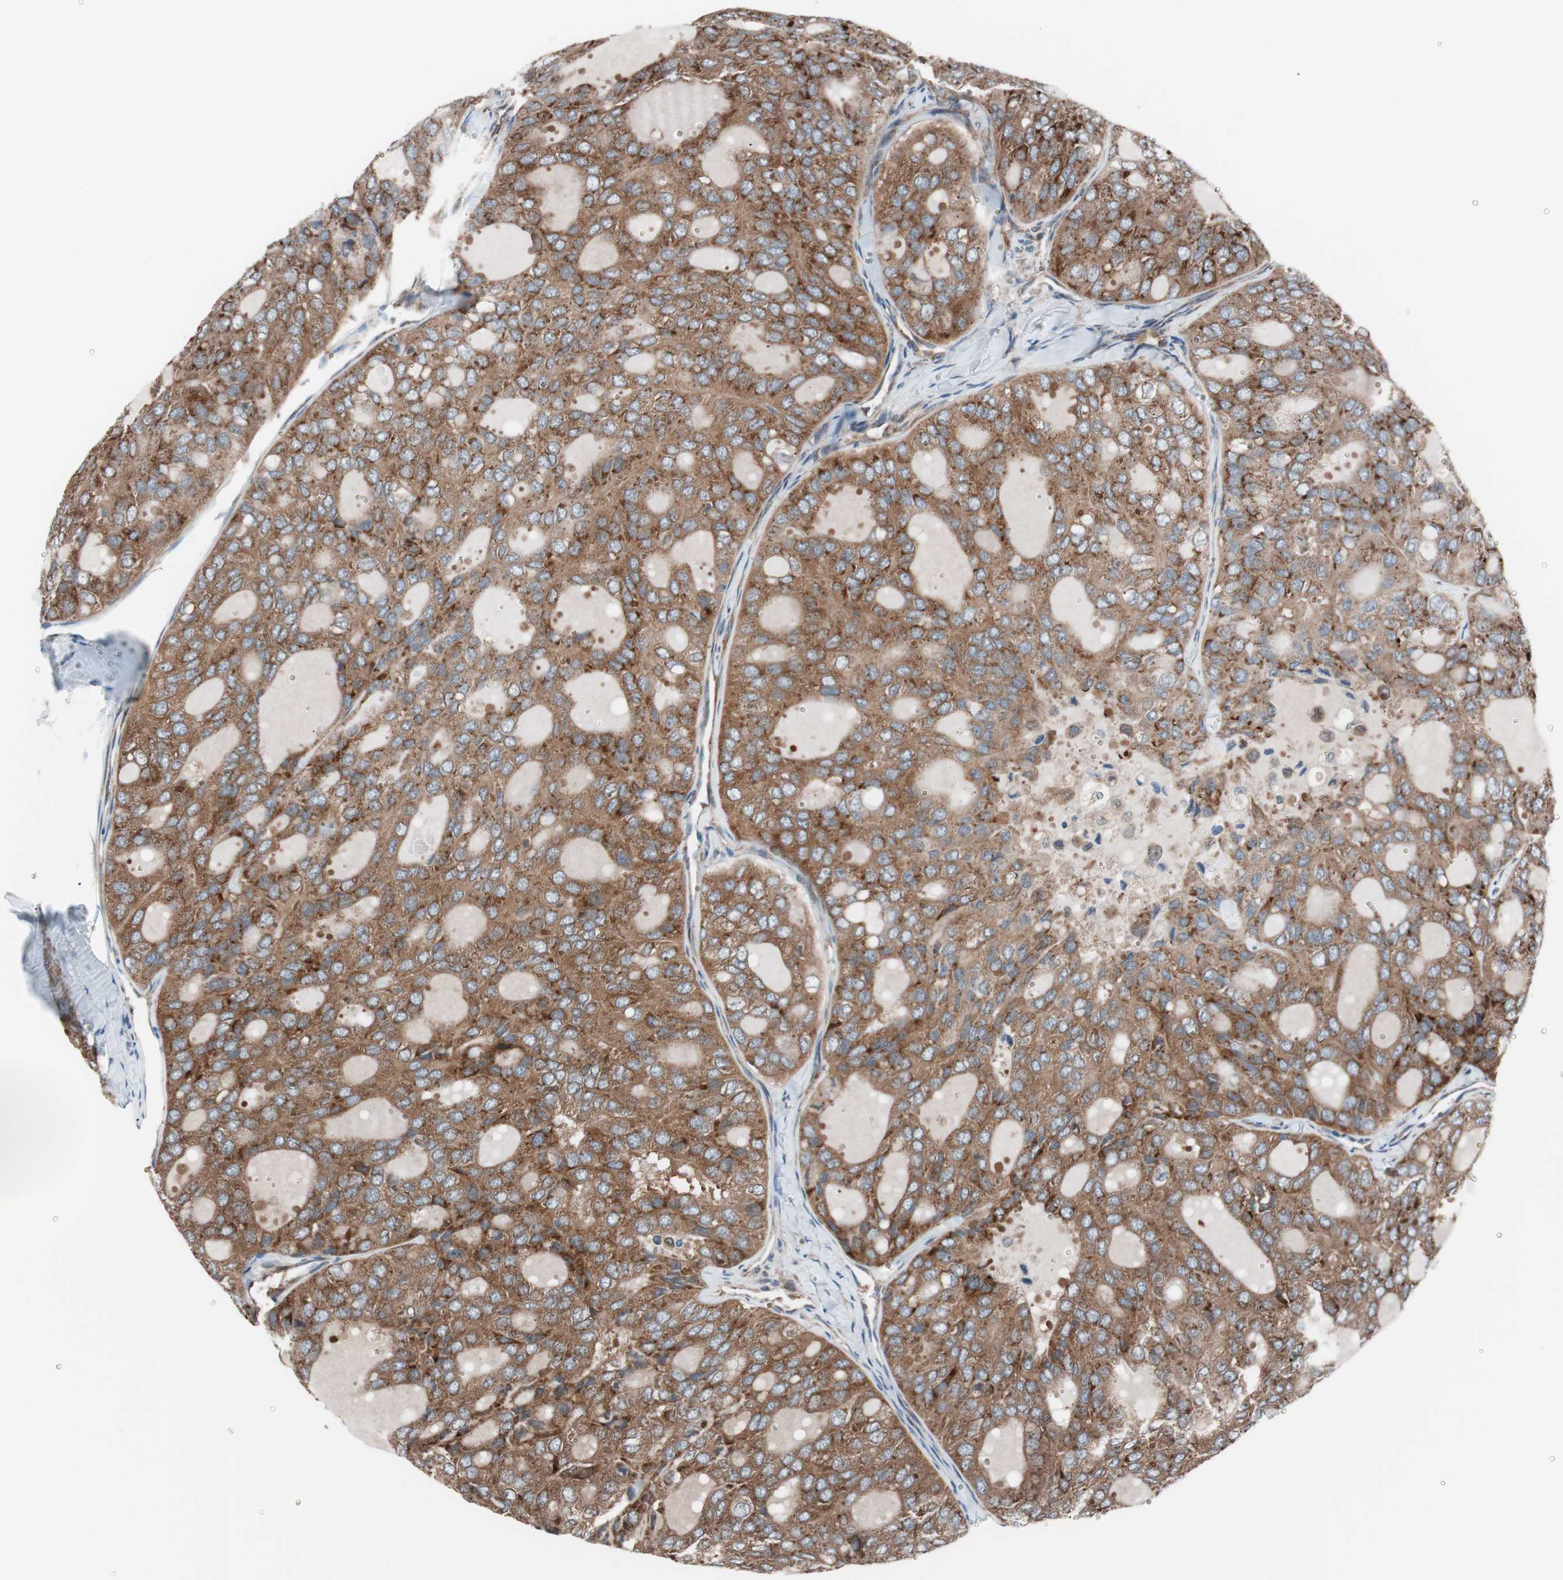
{"staining": {"intensity": "moderate", "quantity": ">75%", "location": "cytoplasmic/membranous"}, "tissue": "thyroid cancer", "cell_type": "Tumor cells", "image_type": "cancer", "snomed": [{"axis": "morphology", "description": "Follicular adenoma carcinoma, NOS"}, {"axis": "topography", "description": "Thyroid gland"}], "caption": "Thyroid cancer tissue reveals moderate cytoplasmic/membranous expression in approximately >75% of tumor cells, visualized by immunohistochemistry.", "gene": "SEC31A", "patient": {"sex": "male", "age": 75}}